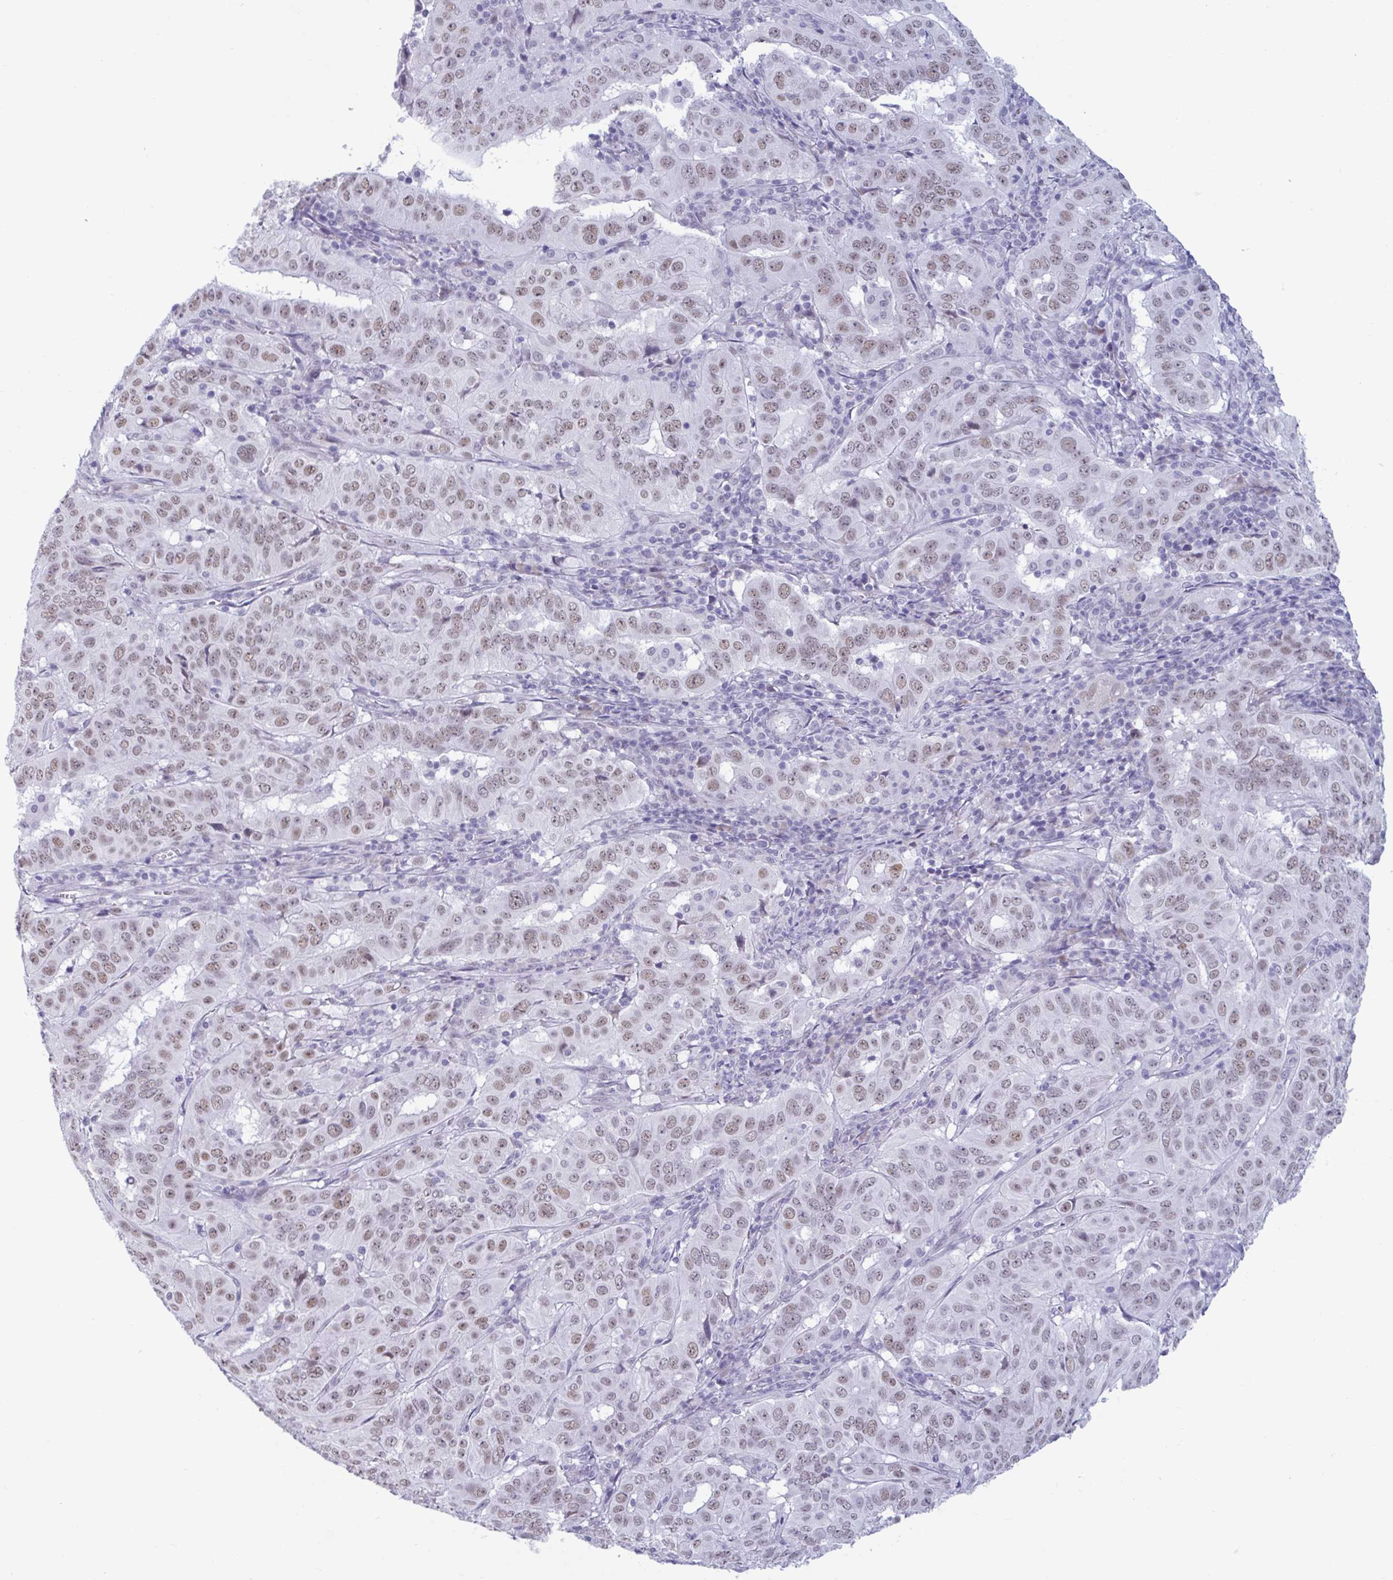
{"staining": {"intensity": "moderate", "quantity": ">75%", "location": "nuclear"}, "tissue": "pancreatic cancer", "cell_type": "Tumor cells", "image_type": "cancer", "snomed": [{"axis": "morphology", "description": "Adenocarcinoma, NOS"}, {"axis": "topography", "description": "Pancreas"}], "caption": "Immunohistochemical staining of adenocarcinoma (pancreatic) exhibits medium levels of moderate nuclear staining in approximately >75% of tumor cells.", "gene": "MSMB", "patient": {"sex": "male", "age": 63}}